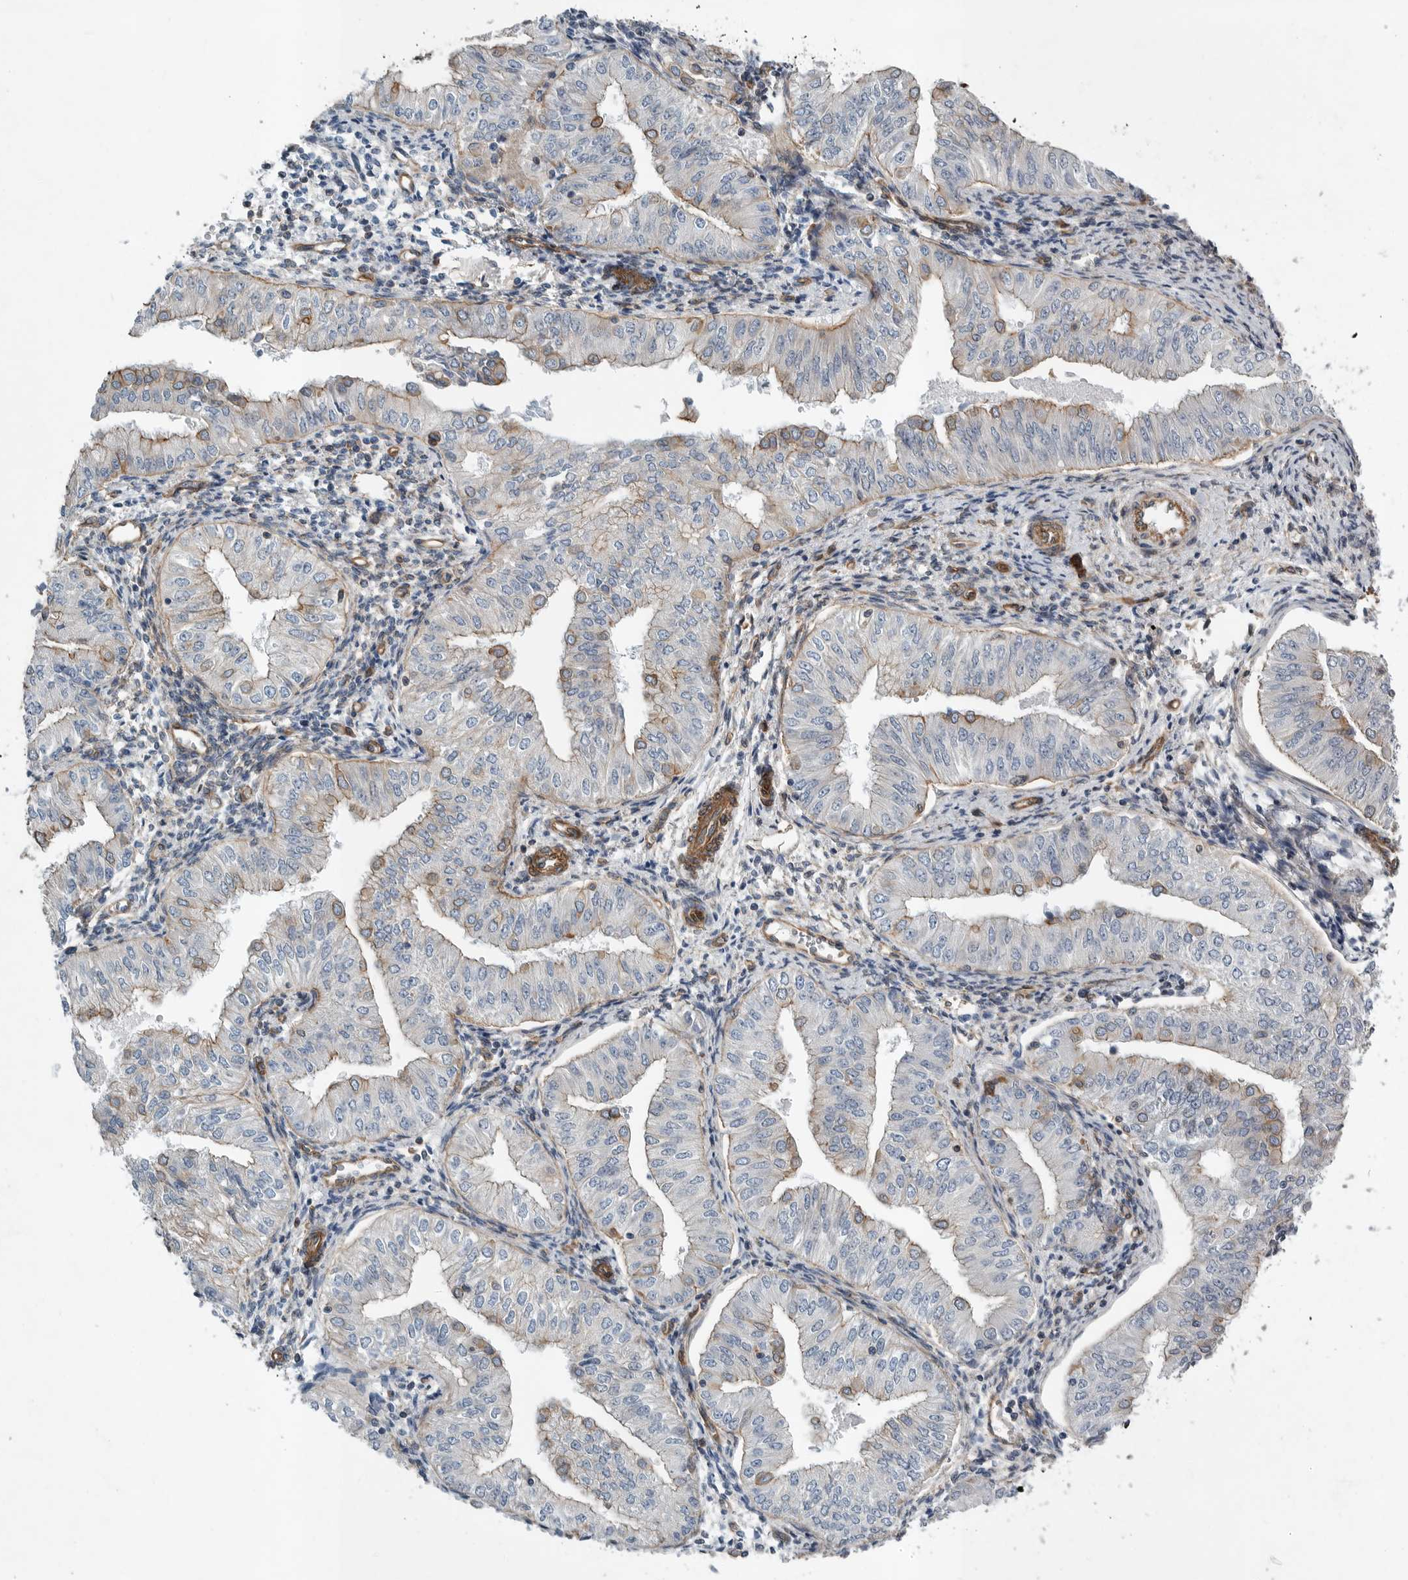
{"staining": {"intensity": "weak", "quantity": "<25%", "location": "cytoplasmic/membranous"}, "tissue": "endometrial cancer", "cell_type": "Tumor cells", "image_type": "cancer", "snomed": [{"axis": "morphology", "description": "Normal tissue, NOS"}, {"axis": "morphology", "description": "Adenocarcinoma, NOS"}, {"axis": "topography", "description": "Endometrium"}], "caption": "Photomicrograph shows no protein positivity in tumor cells of endometrial cancer (adenocarcinoma) tissue. Nuclei are stained in blue.", "gene": "PLEC", "patient": {"sex": "female", "age": 53}}